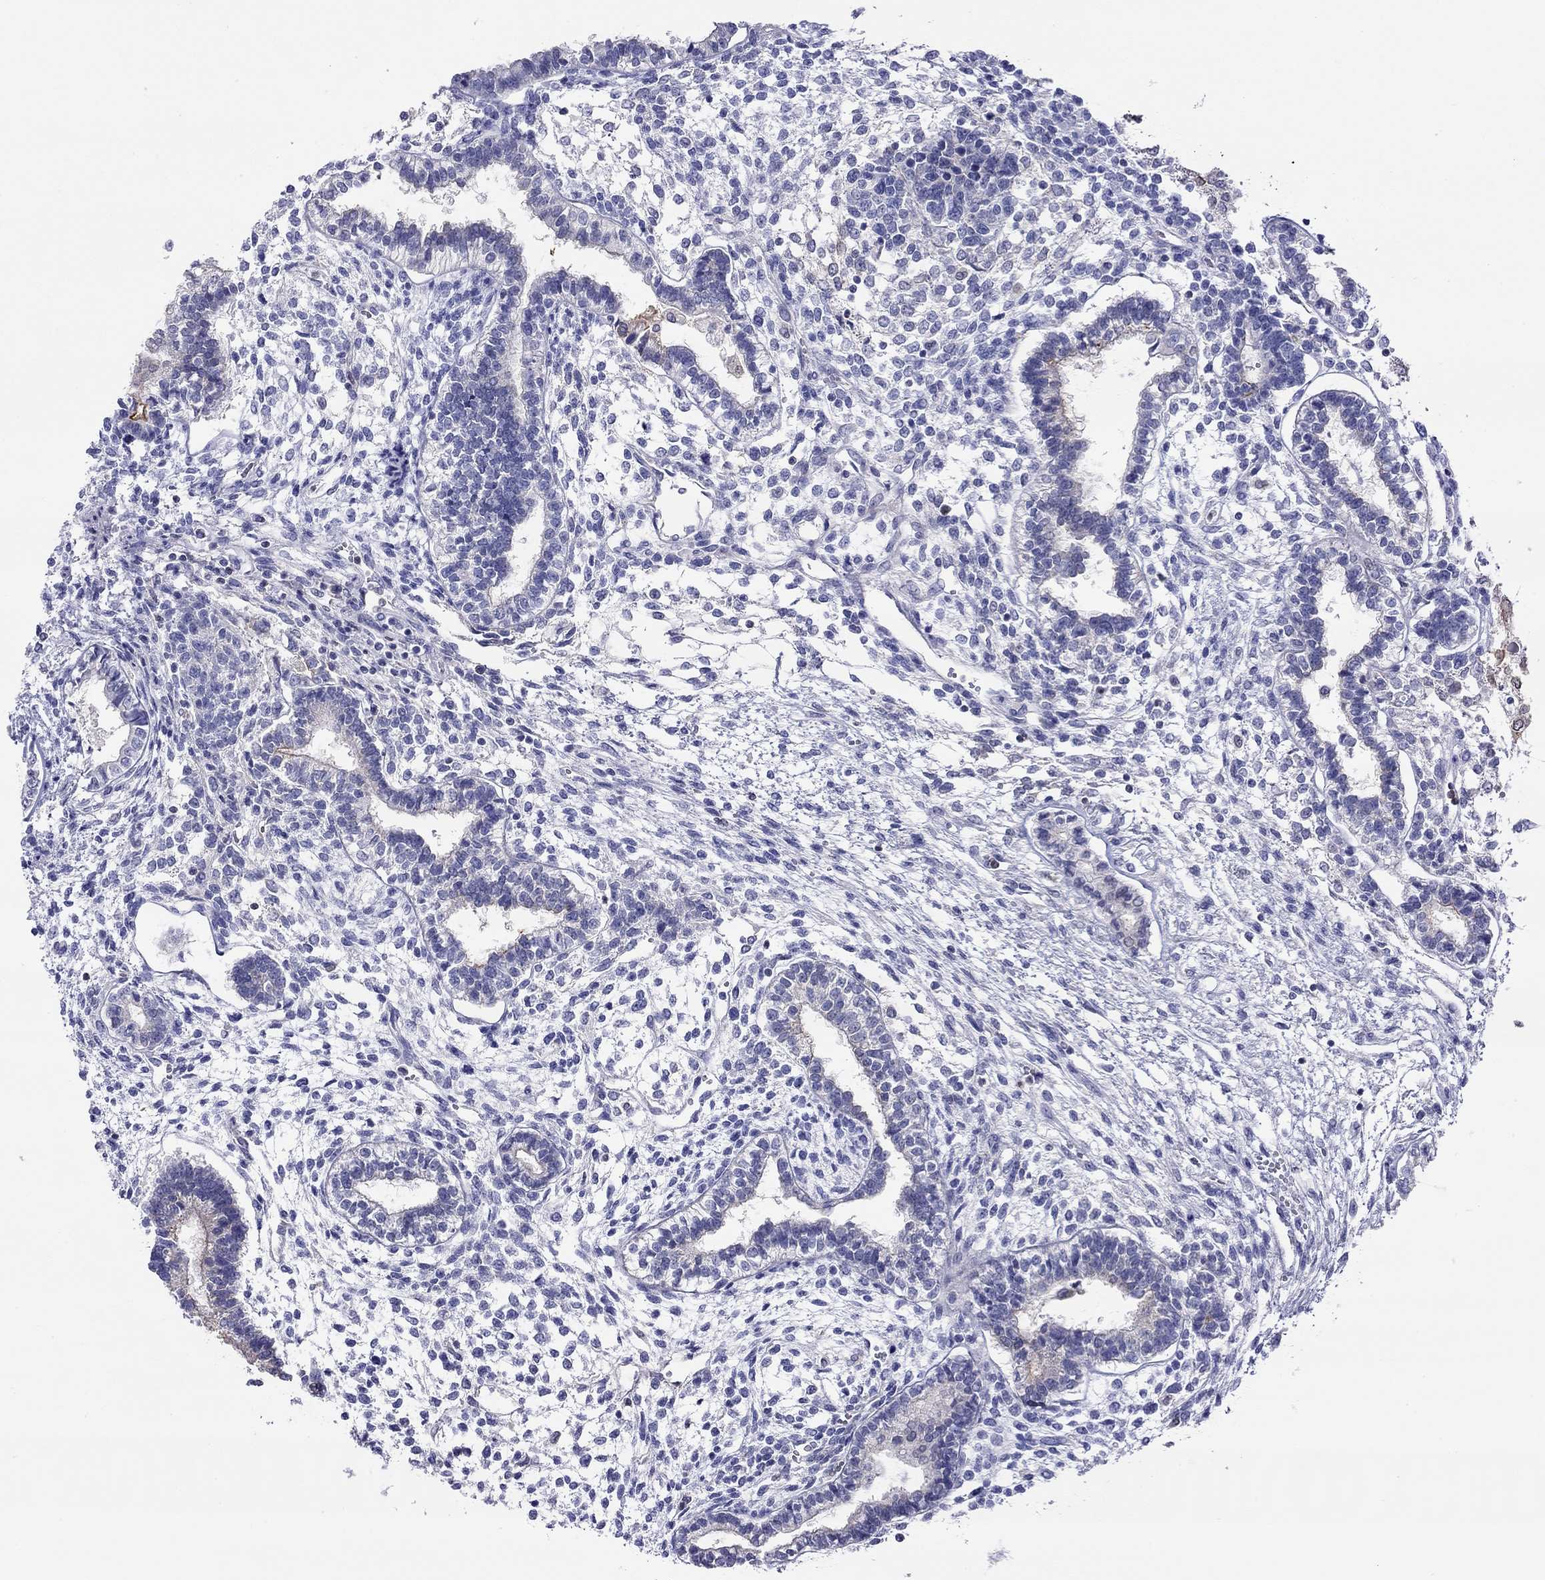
{"staining": {"intensity": "negative", "quantity": "none", "location": "none"}, "tissue": "testis cancer", "cell_type": "Tumor cells", "image_type": "cancer", "snomed": [{"axis": "morphology", "description": "Carcinoma, Embryonal, NOS"}, {"axis": "topography", "description": "Testis"}], "caption": "High magnification brightfield microscopy of testis cancer (embryonal carcinoma) stained with DAB (3,3'-diaminobenzidine) (brown) and counterstained with hematoxylin (blue): tumor cells show no significant expression. (DAB IHC, high magnification).", "gene": "SLC46A2", "patient": {"sex": "male", "age": 37}}